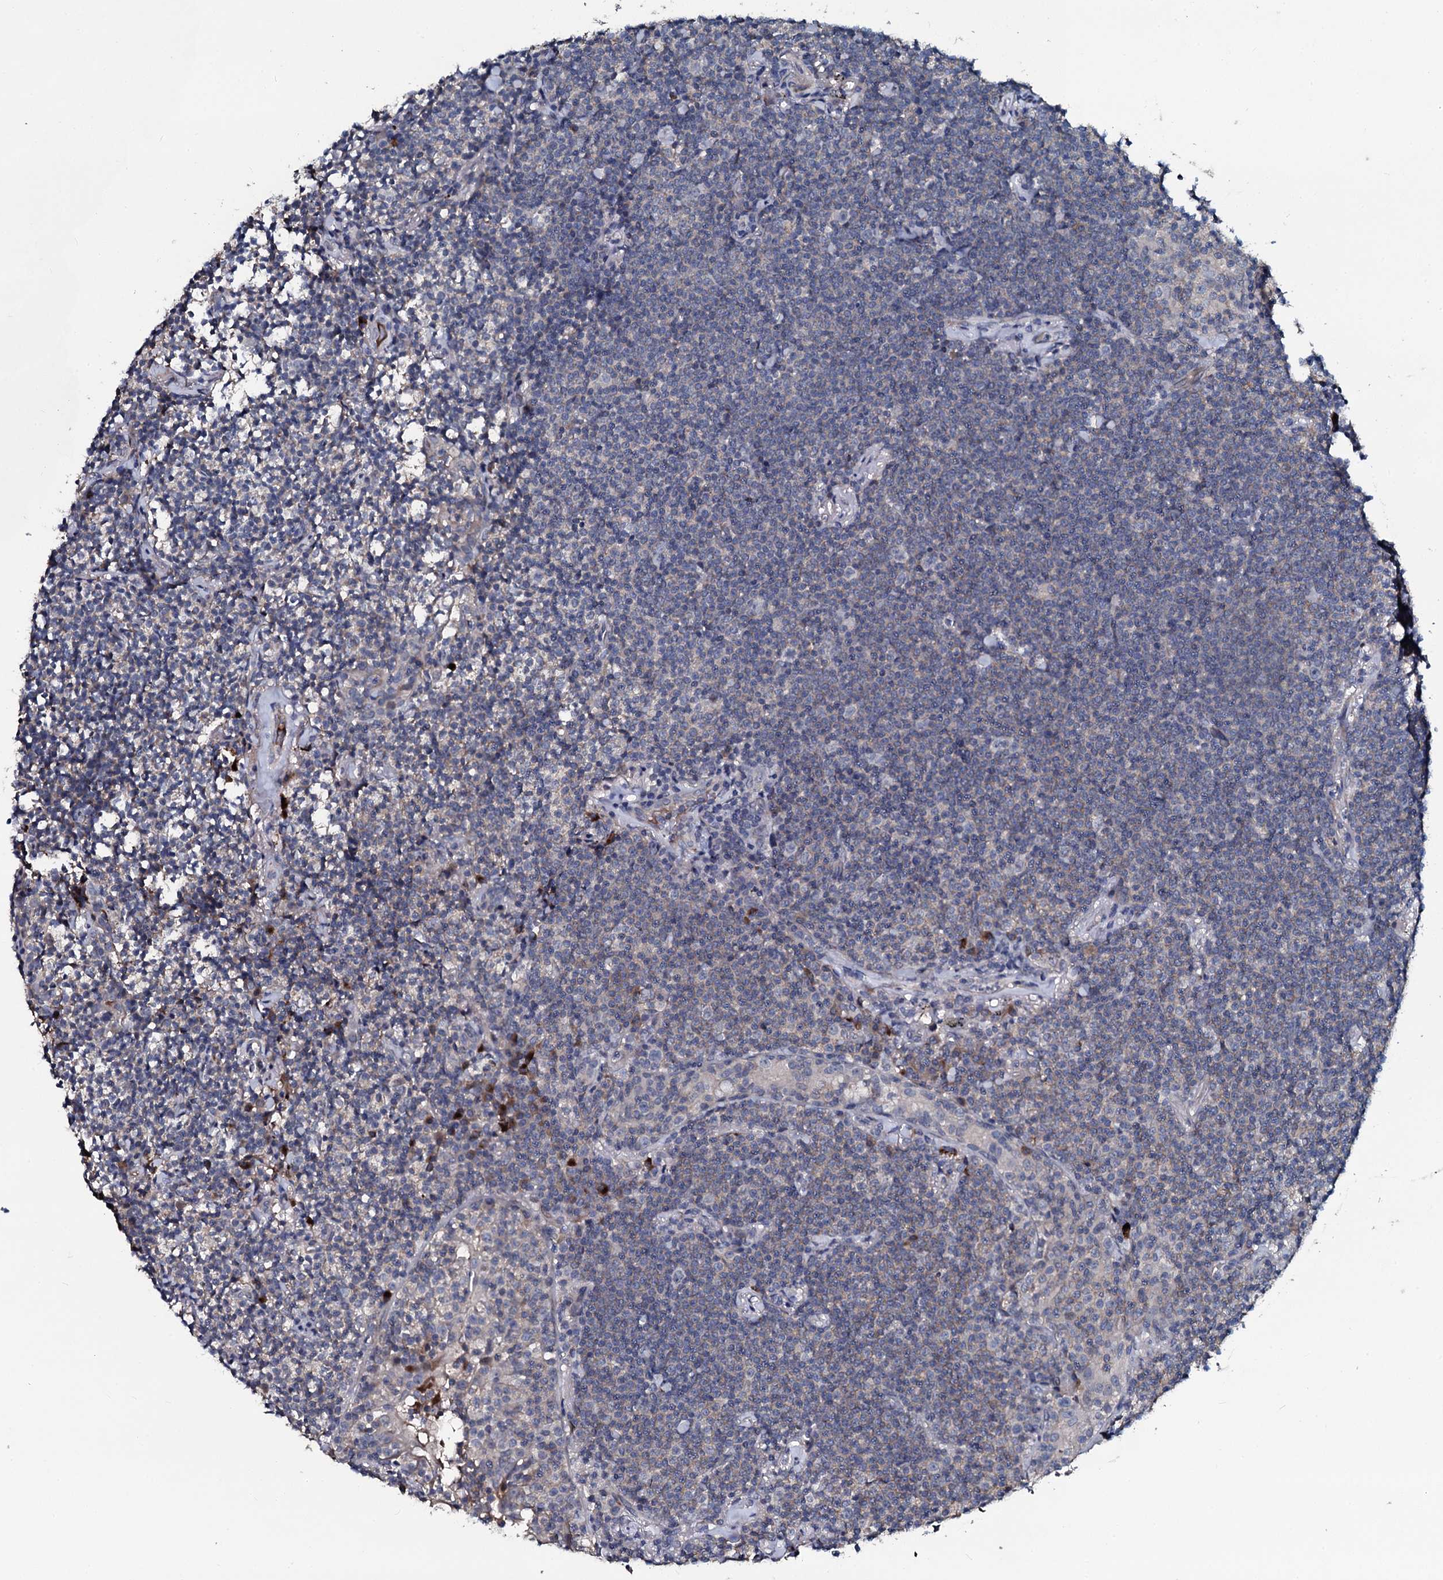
{"staining": {"intensity": "negative", "quantity": "none", "location": "none"}, "tissue": "lymphoma", "cell_type": "Tumor cells", "image_type": "cancer", "snomed": [{"axis": "morphology", "description": "Malignant lymphoma, non-Hodgkin's type, Low grade"}, {"axis": "topography", "description": "Lung"}], "caption": "Immunohistochemistry (IHC) of low-grade malignant lymphoma, non-Hodgkin's type reveals no expression in tumor cells.", "gene": "IL12B", "patient": {"sex": "female", "age": 71}}